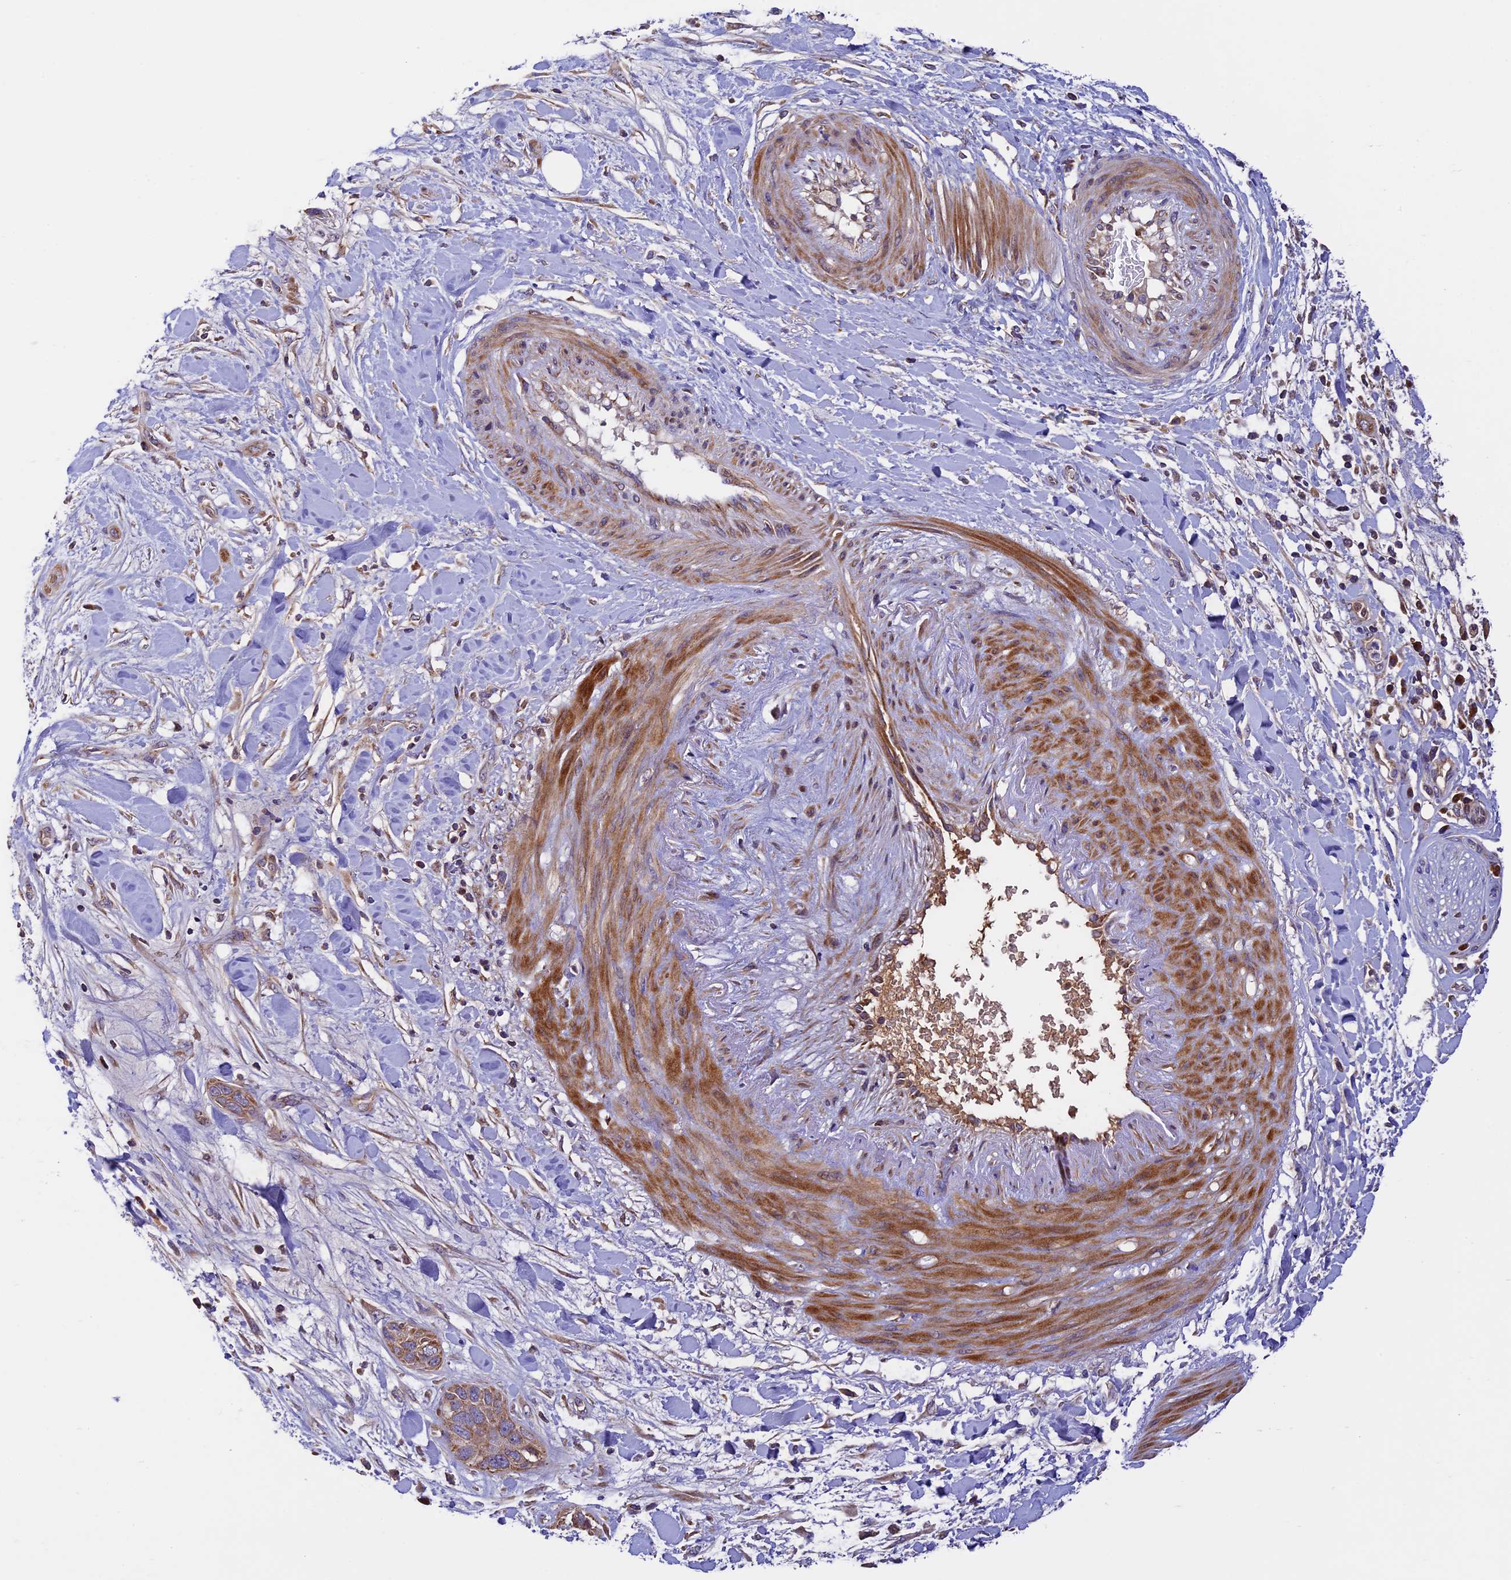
{"staining": {"intensity": "moderate", "quantity": ">75%", "location": "cytoplasmic/membranous"}, "tissue": "pancreatic cancer", "cell_type": "Tumor cells", "image_type": "cancer", "snomed": [{"axis": "morphology", "description": "Adenocarcinoma, NOS"}, {"axis": "topography", "description": "Pancreas"}], "caption": "Moderate cytoplasmic/membranous staining is identified in approximately >75% of tumor cells in pancreatic cancer (adenocarcinoma).", "gene": "OCEL1", "patient": {"sex": "female", "age": 60}}